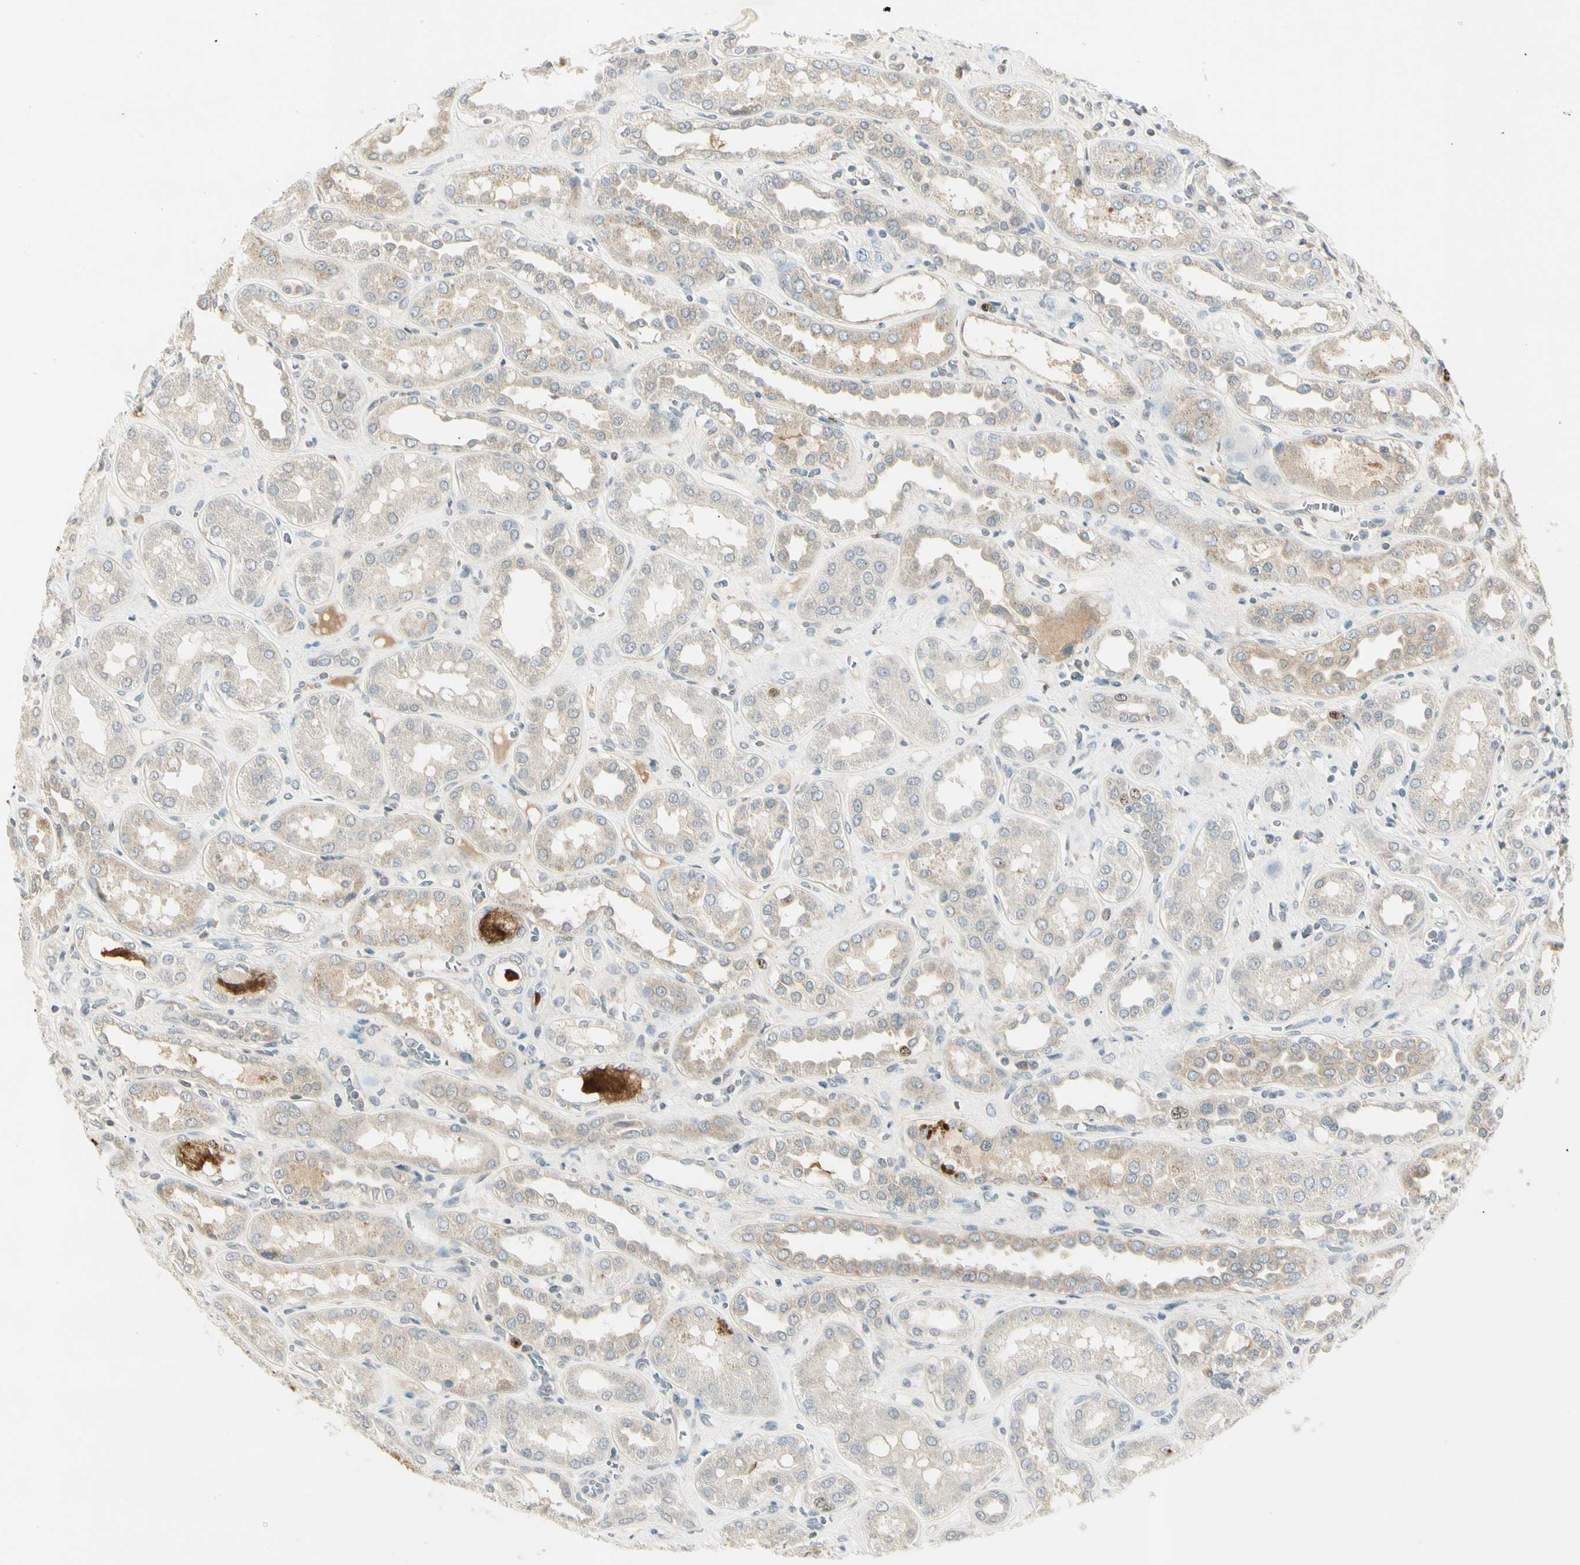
{"staining": {"intensity": "moderate", "quantity": "<25%", "location": "nuclear"}, "tissue": "kidney", "cell_type": "Cells in glomeruli", "image_type": "normal", "snomed": [{"axis": "morphology", "description": "Normal tissue, NOS"}, {"axis": "topography", "description": "Kidney"}], "caption": "Unremarkable kidney demonstrates moderate nuclear staining in about <25% of cells in glomeruli, visualized by immunohistochemistry. (DAB (3,3'-diaminobenzidine) = brown stain, brightfield microscopy at high magnification).", "gene": "PITX1", "patient": {"sex": "male", "age": 59}}